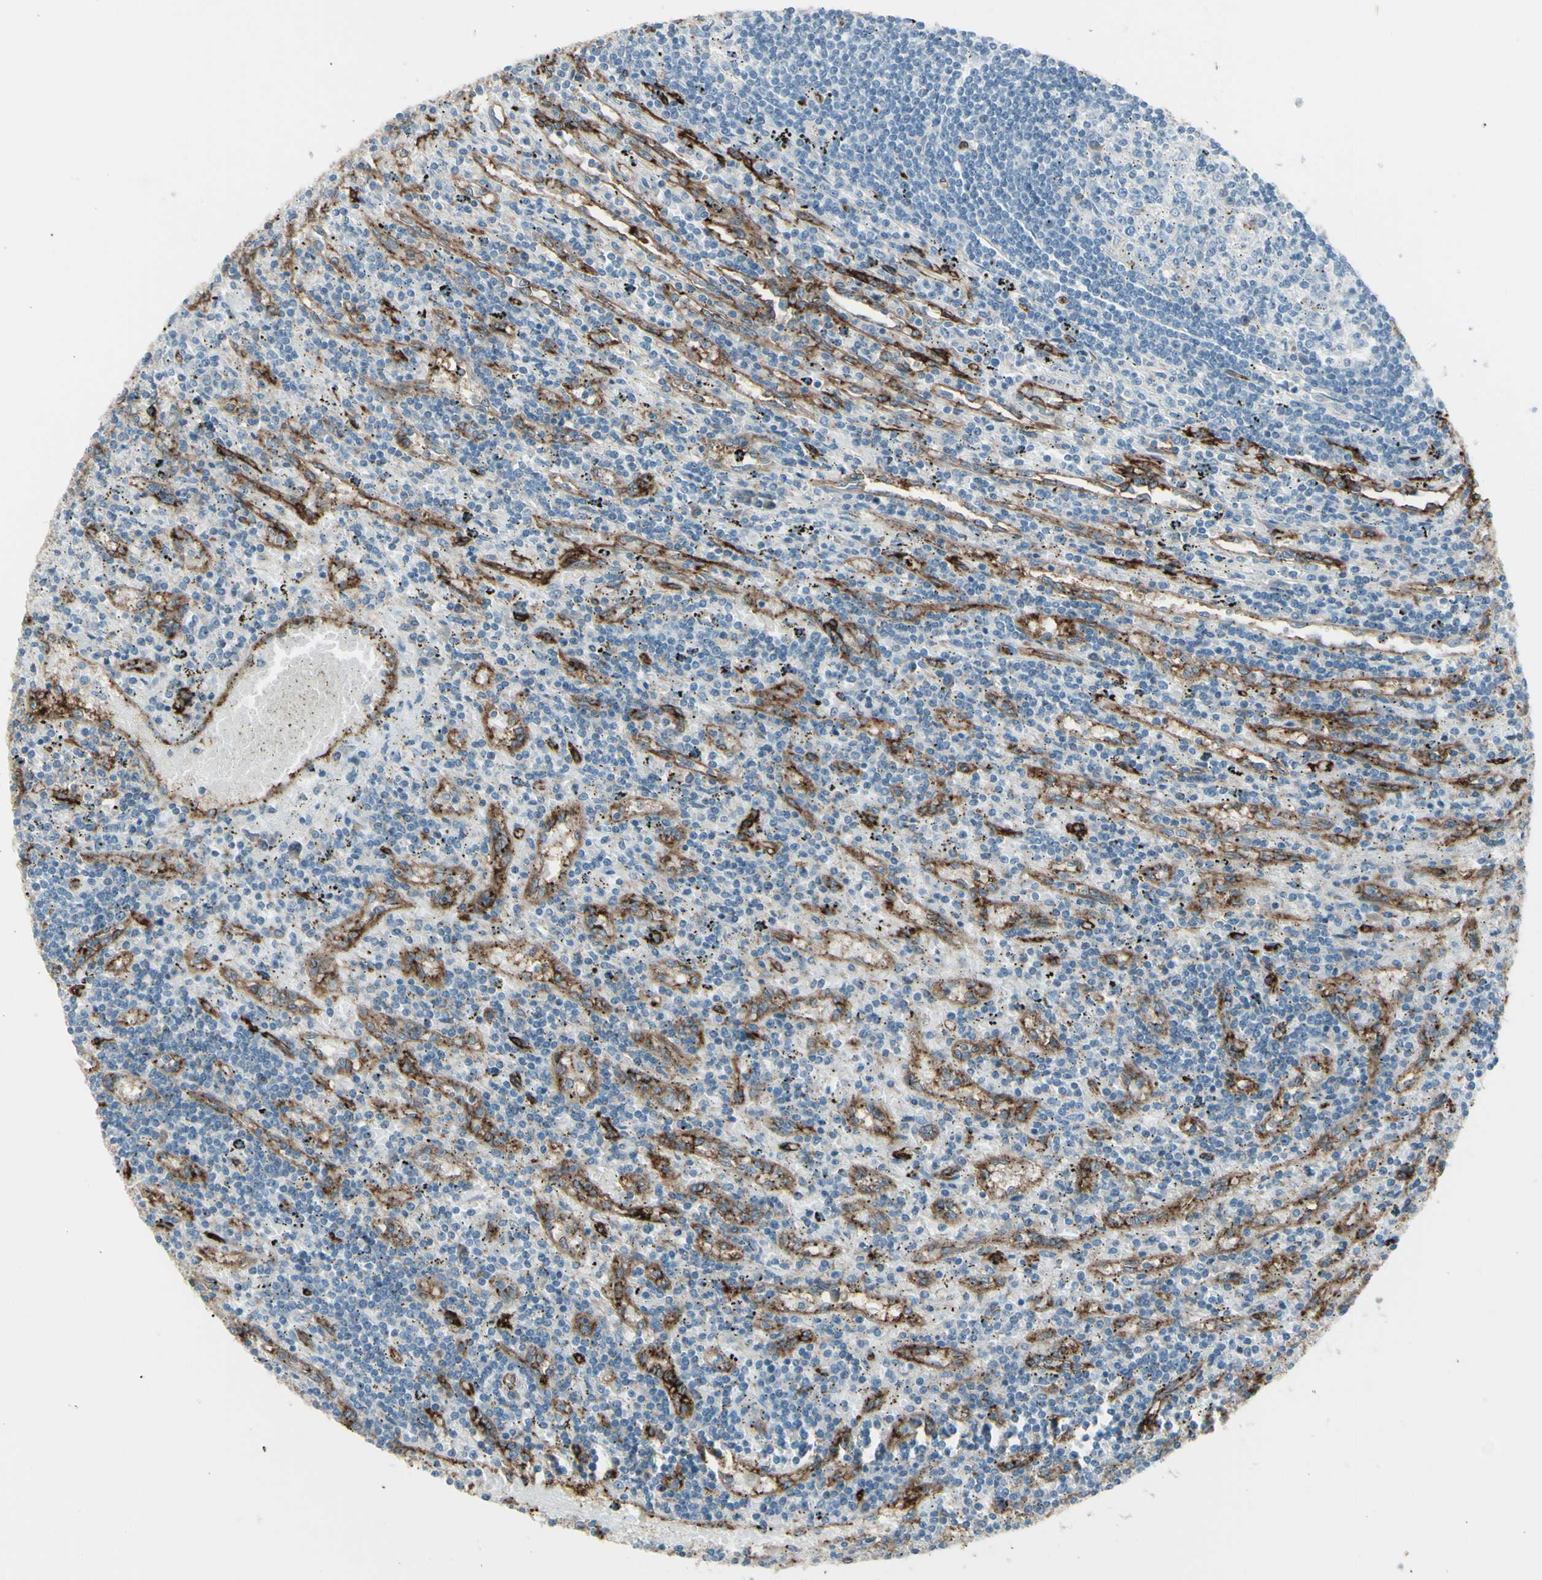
{"staining": {"intensity": "negative", "quantity": "none", "location": "none"}, "tissue": "lymphoma", "cell_type": "Tumor cells", "image_type": "cancer", "snomed": [{"axis": "morphology", "description": "Malignant lymphoma, non-Hodgkin's type, Low grade"}, {"axis": "topography", "description": "Spleen"}], "caption": "Image shows no protein positivity in tumor cells of lymphoma tissue.", "gene": "GPR34", "patient": {"sex": "male", "age": 76}}